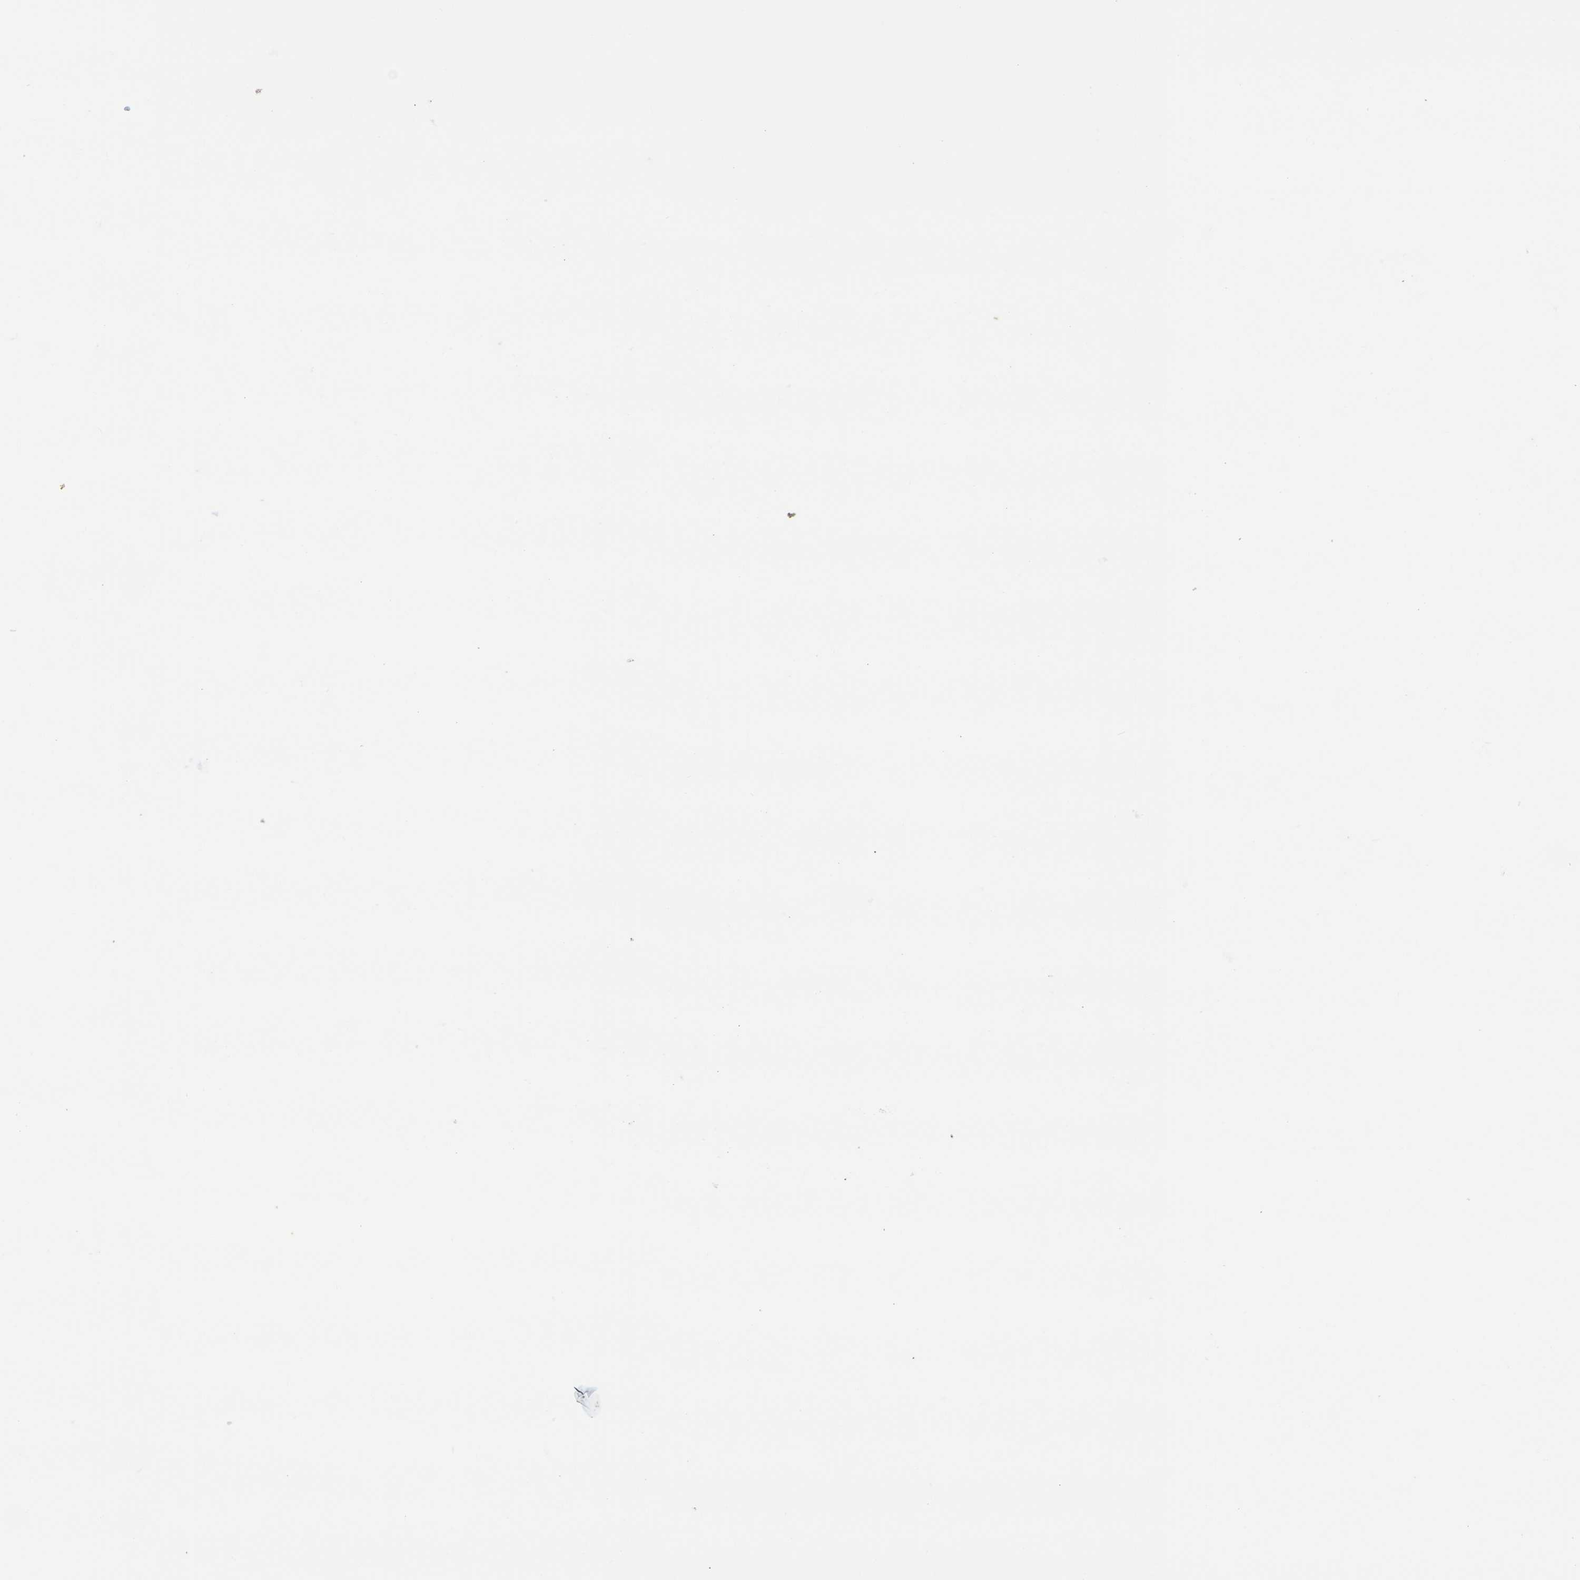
{"staining": {"intensity": "weak", "quantity": "25%-75%", "location": "cytoplasmic/membranous,nuclear"}, "tissue": "breast cancer", "cell_type": "Tumor cells", "image_type": "cancer", "snomed": [{"axis": "morphology", "description": "Lobular carcinoma, in situ"}, {"axis": "morphology", "description": "Lobular carcinoma"}, {"axis": "topography", "description": "Breast"}], "caption": "Protein positivity by immunohistochemistry (IHC) reveals weak cytoplasmic/membranous and nuclear positivity in about 25%-75% of tumor cells in breast cancer (lobular carcinoma).", "gene": "H3-3A", "patient": {"sex": "female", "age": 41}}